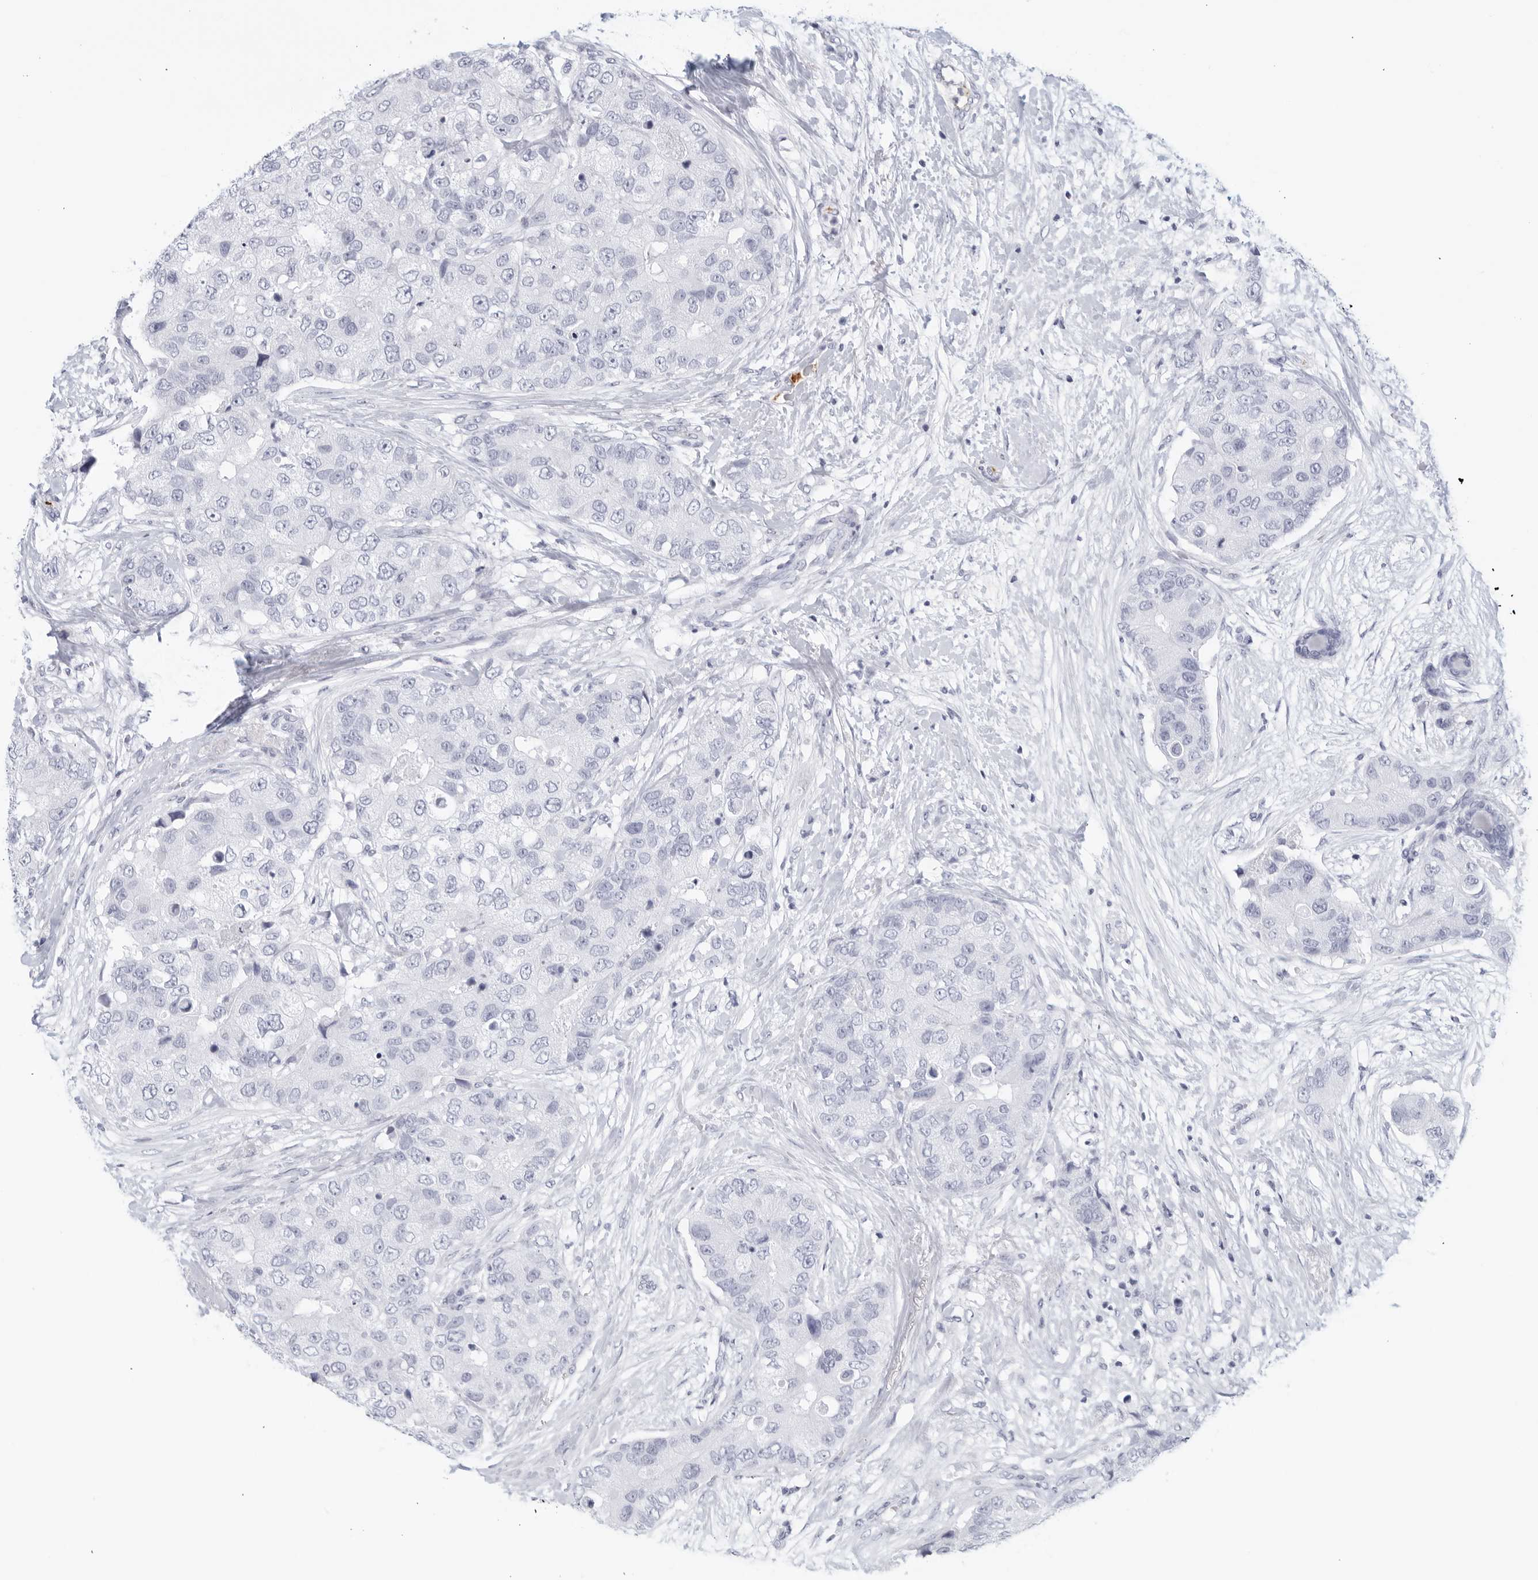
{"staining": {"intensity": "negative", "quantity": "none", "location": "none"}, "tissue": "breast cancer", "cell_type": "Tumor cells", "image_type": "cancer", "snomed": [{"axis": "morphology", "description": "Duct carcinoma"}, {"axis": "topography", "description": "Breast"}], "caption": "High power microscopy image of an immunohistochemistry (IHC) histopathology image of breast cancer (invasive ductal carcinoma), revealing no significant staining in tumor cells. Brightfield microscopy of immunohistochemistry stained with DAB (brown) and hematoxylin (blue), captured at high magnification.", "gene": "FGG", "patient": {"sex": "female", "age": 62}}